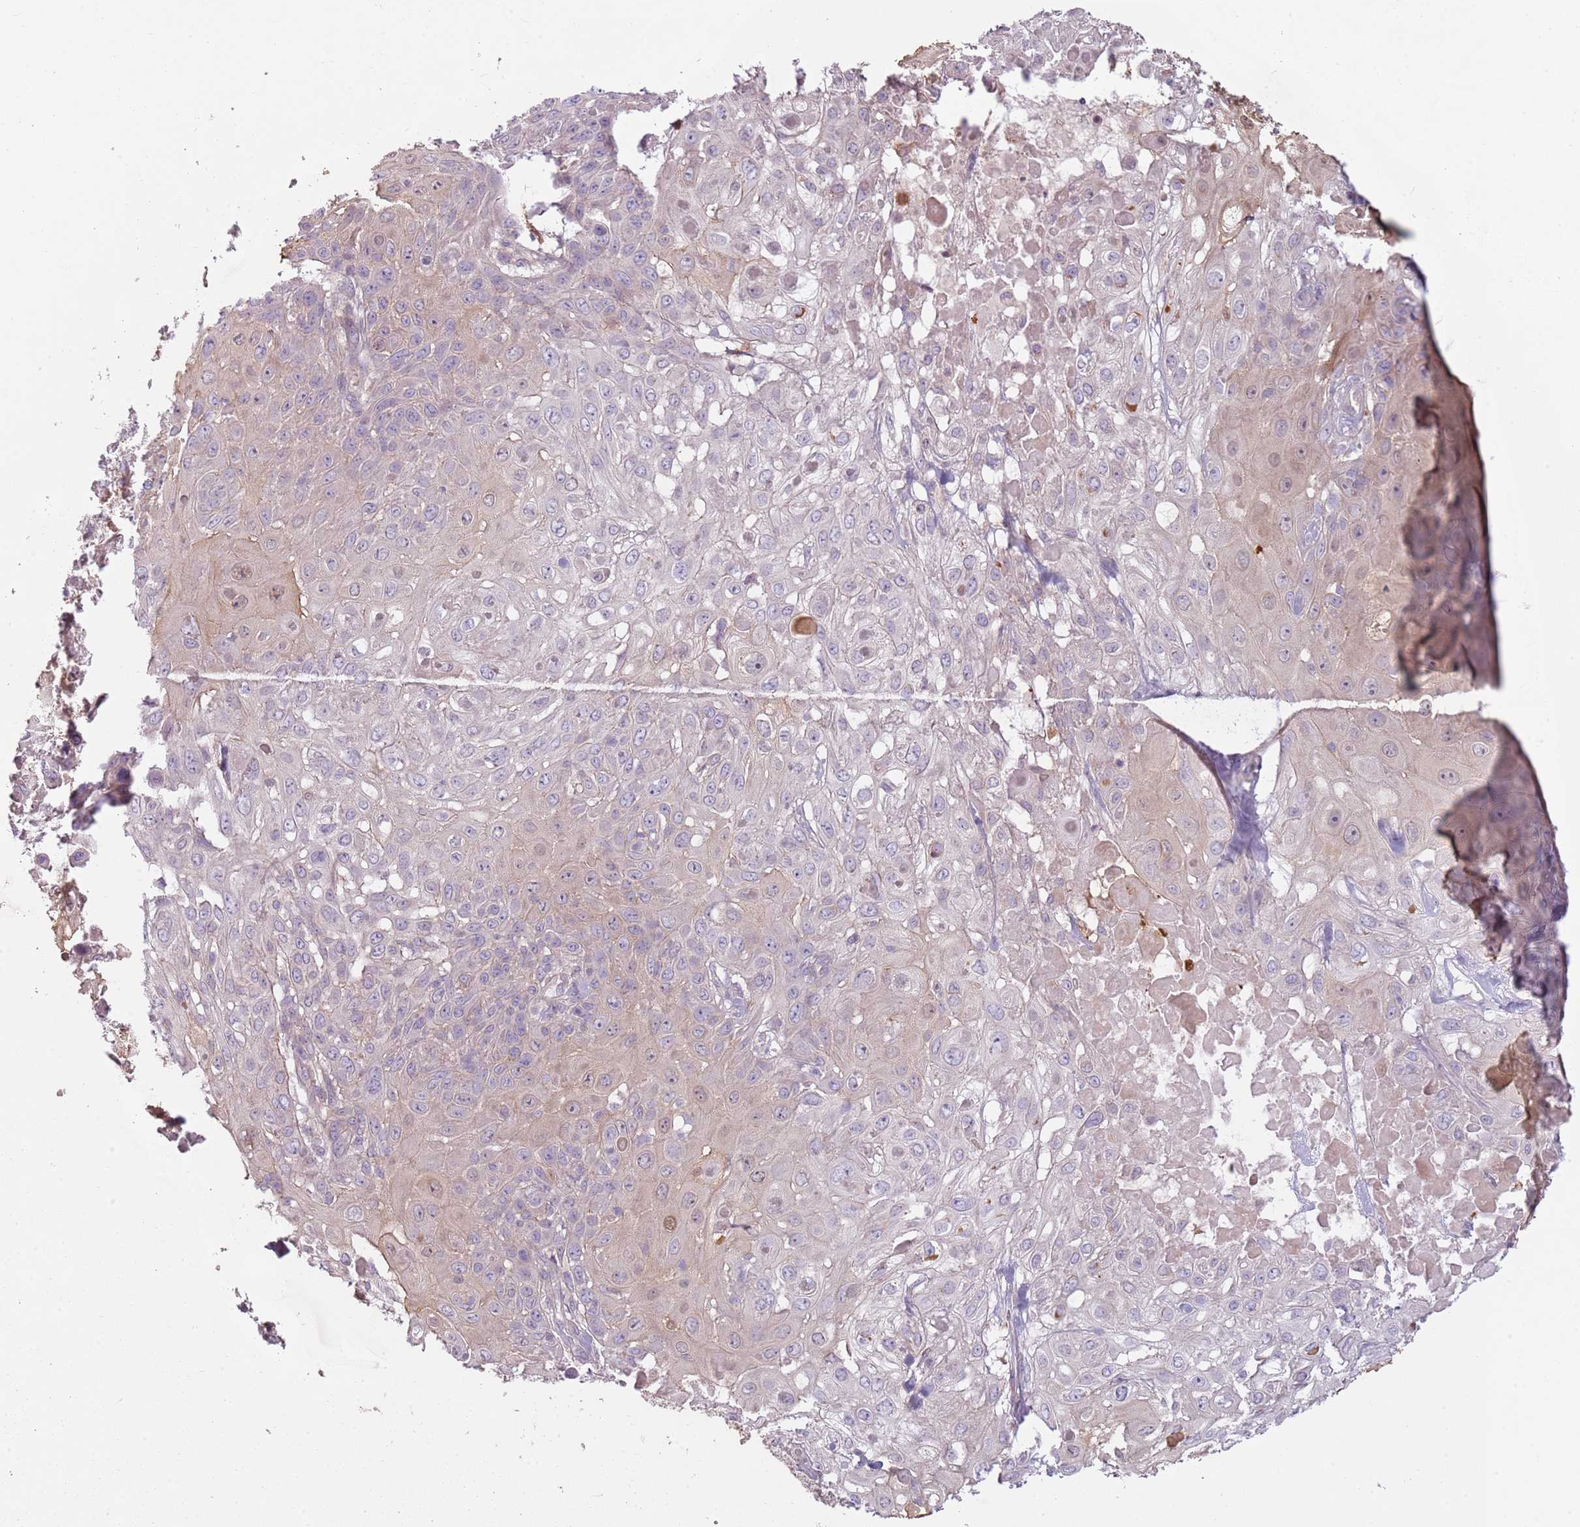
{"staining": {"intensity": "negative", "quantity": "none", "location": "none"}, "tissue": "skin cancer", "cell_type": "Tumor cells", "image_type": "cancer", "snomed": [{"axis": "morphology", "description": "Normal tissue, NOS"}, {"axis": "morphology", "description": "Squamous cell carcinoma, NOS"}, {"axis": "topography", "description": "Skin"}, {"axis": "topography", "description": "Cartilage tissue"}], "caption": "Immunohistochemical staining of human squamous cell carcinoma (skin) demonstrates no significant expression in tumor cells. Nuclei are stained in blue.", "gene": "SPAG4", "patient": {"sex": "female", "age": 79}}